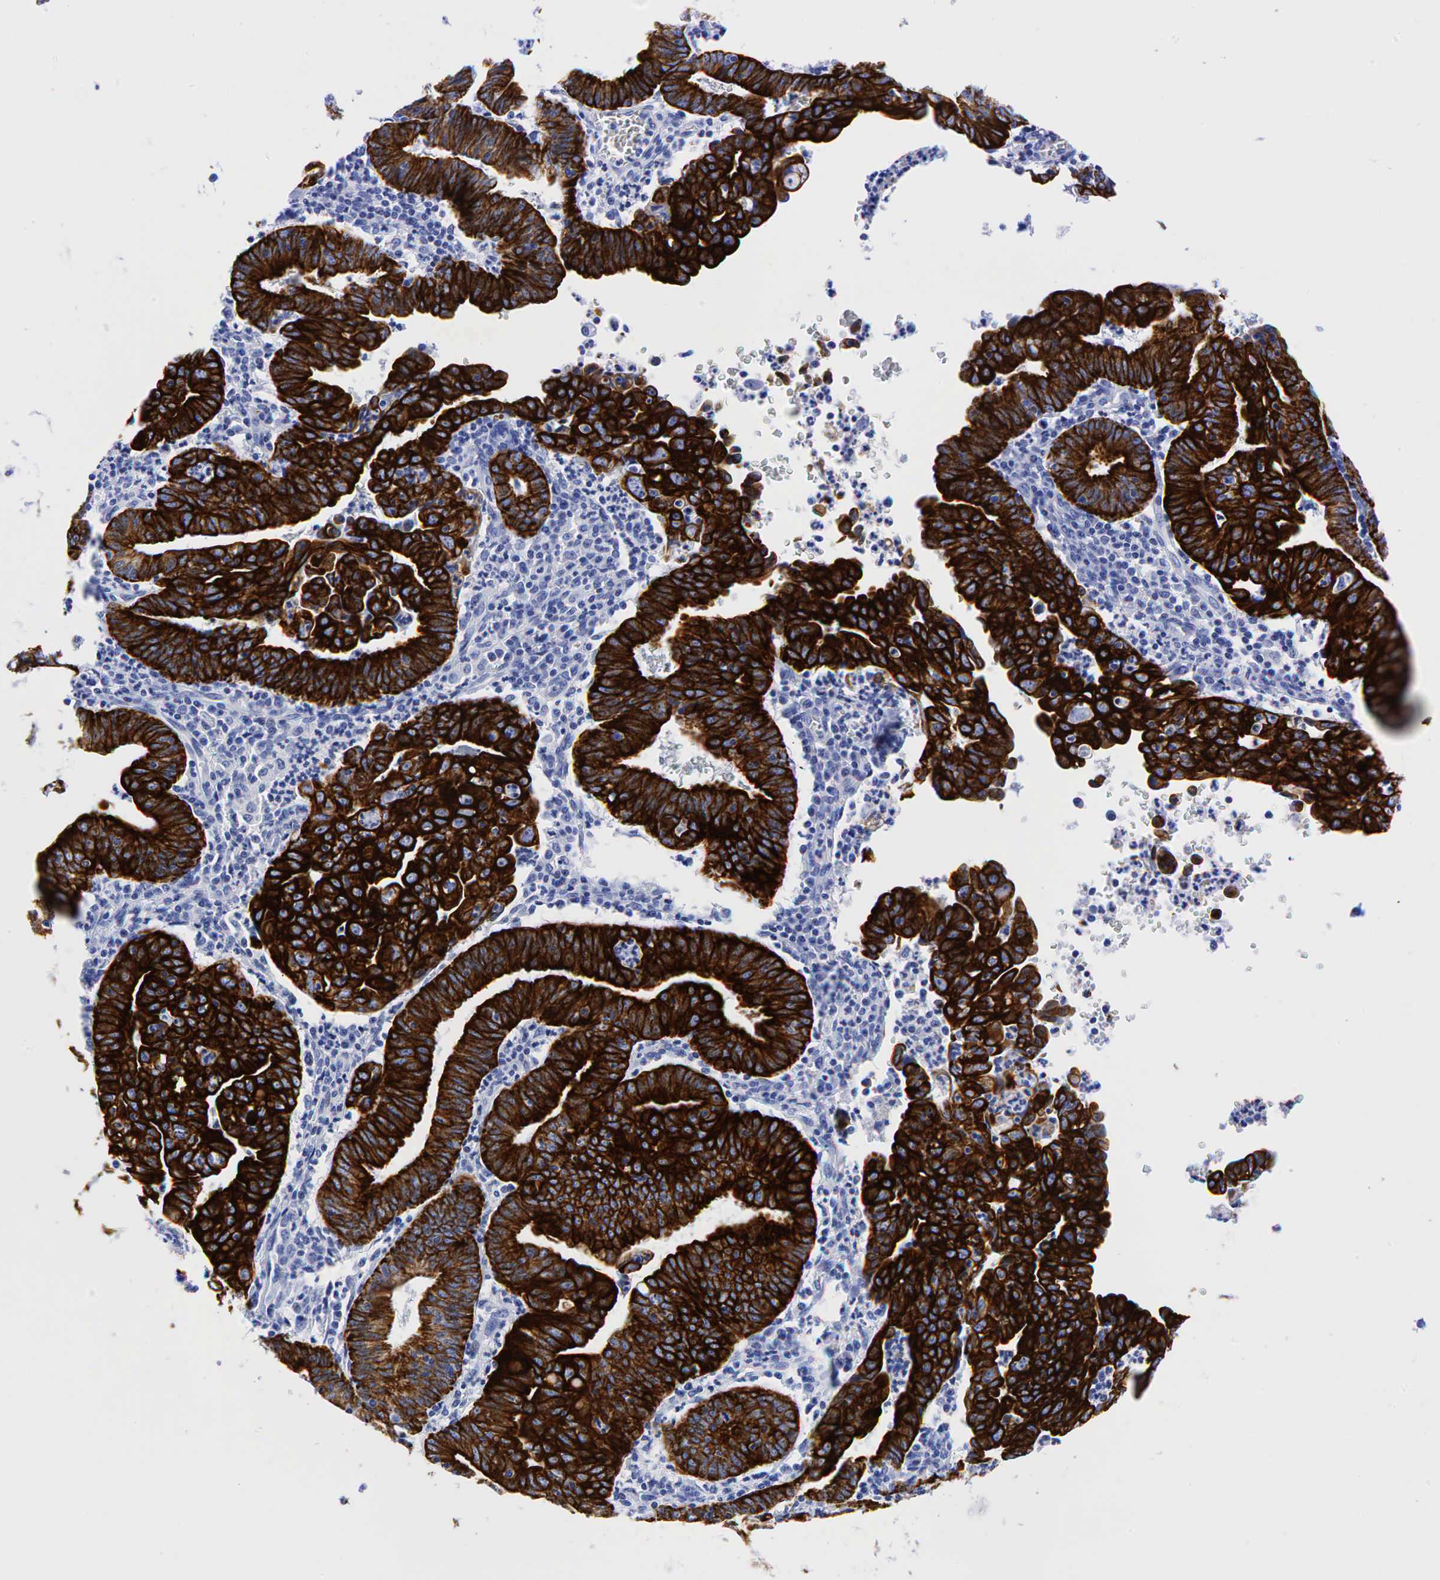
{"staining": {"intensity": "strong", "quantity": ">75%", "location": "cytoplasmic/membranous"}, "tissue": "endometrial cancer", "cell_type": "Tumor cells", "image_type": "cancer", "snomed": [{"axis": "morphology", "description": "Adenocarcinoma, NOS"}, {"axis": "topography", "description": "Endometrium"}], "caption": "Immunohistochemistry (IHC) (DAB (3,3'-diaminobenzidine)) staining of endometrial cancer exhibits strong cytoplasmic/membranous protein staining in about >75% of tumor cells. (Stains: DAB (3,3'-diaminobenzidine) in brown, nuclei in blue, Microscopy: brightfield microscopy at high magnification).", "gene": "KRT18", "patient": {"sex": "female", "age": 60}}